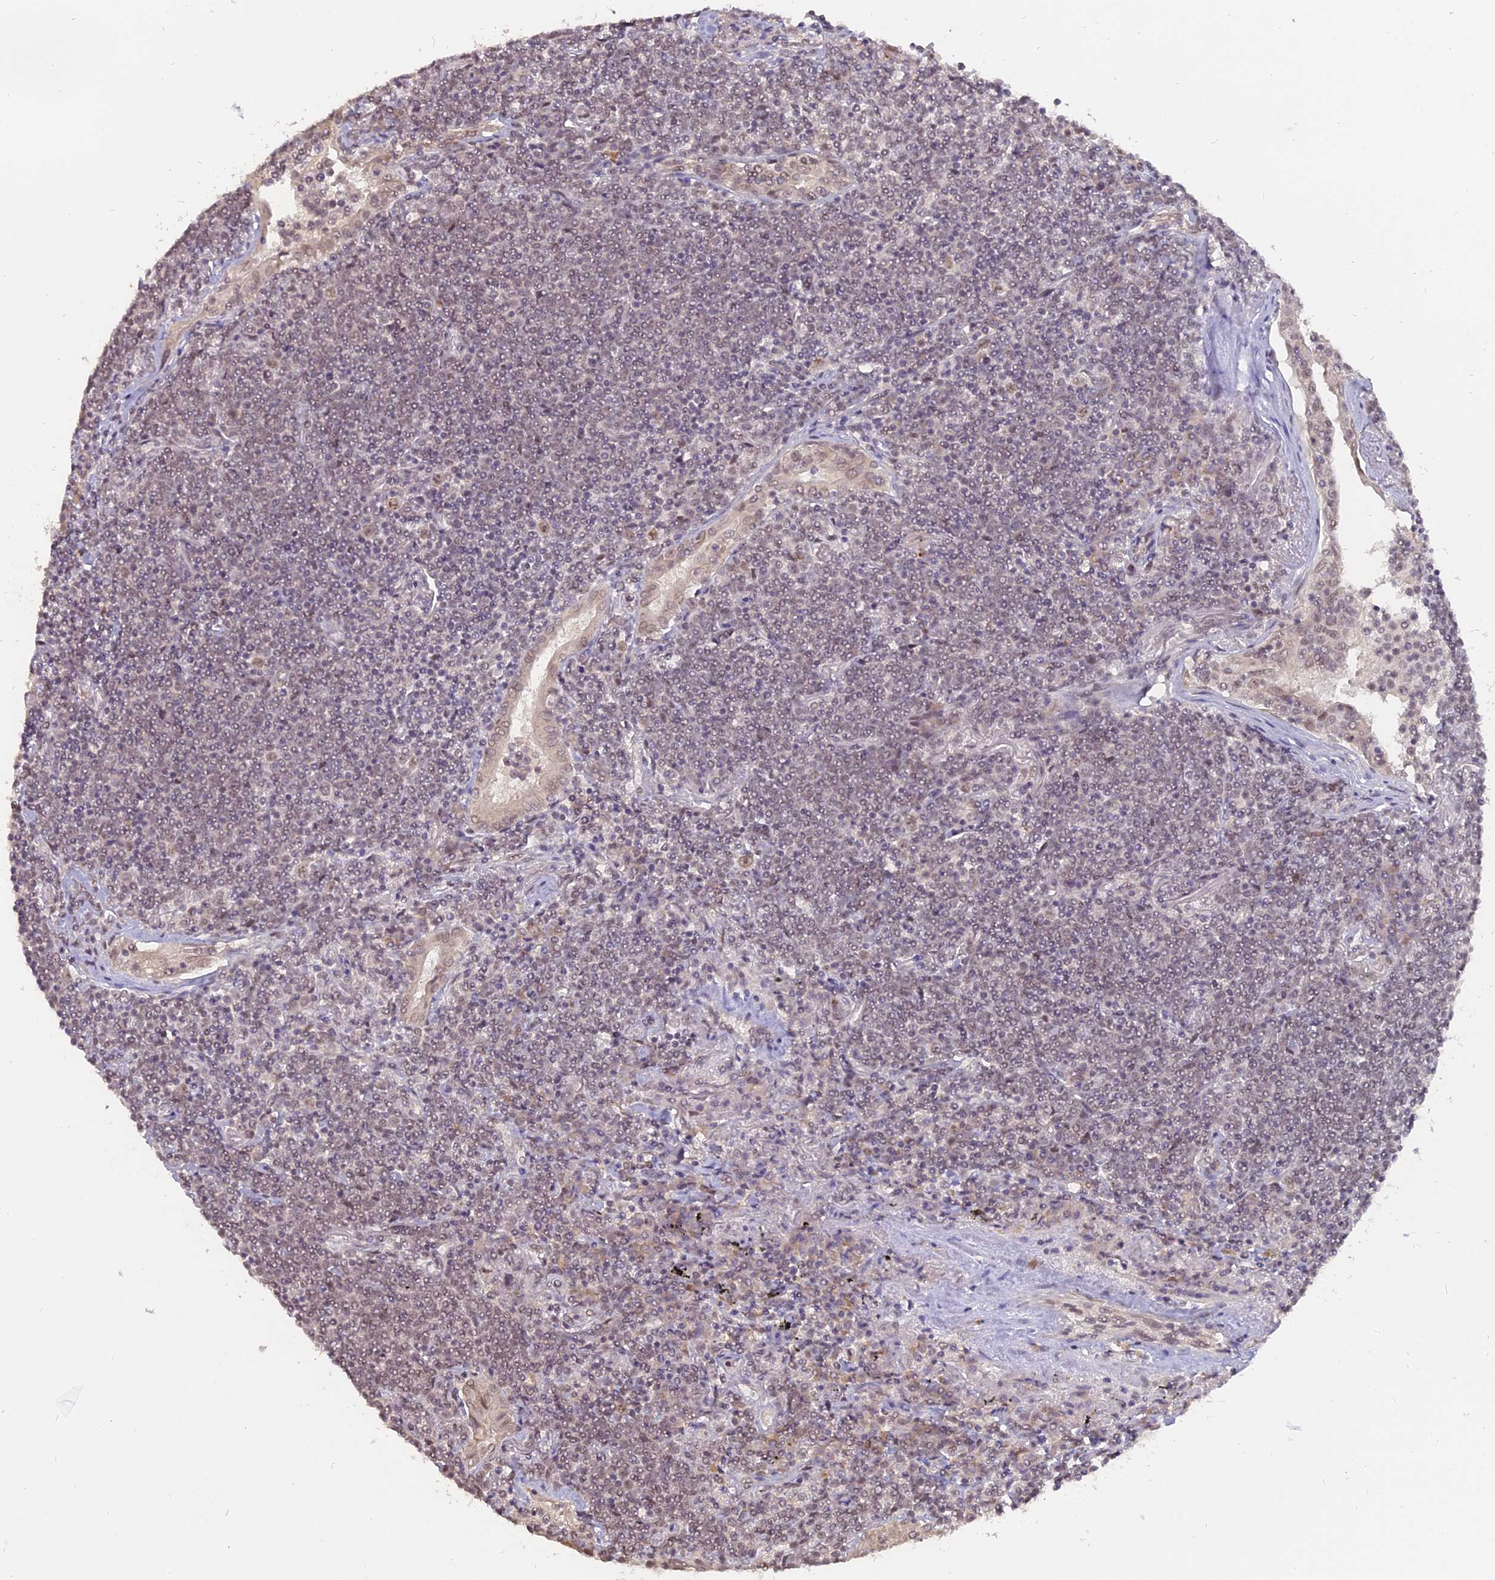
{"staining": {"intensity": "weak", "quantity": "25%-75%", "location": "nuclear"}, "tissue": "lymphoma", "cell_type": "Tumor cells", "image_type": "cancer", "snomed": [{"axis": "morphology", "description": "Malignant lymphoma, non-Hodgkin's type, Low grade"}, {"axis": "topography", "description": "Lung"}], "caption": "High-magnification brightfield microscopy of lymphoma stained with DAB (3,3'-diaminobenzidine) (brown) and counterstained with hematoxylin (blue). tumor cells exhibit weak nuclear expression is identified in approximately25%-75% of cells.", "gene": "NR1H3", "patient": {"sex": "female", "age": 71}}